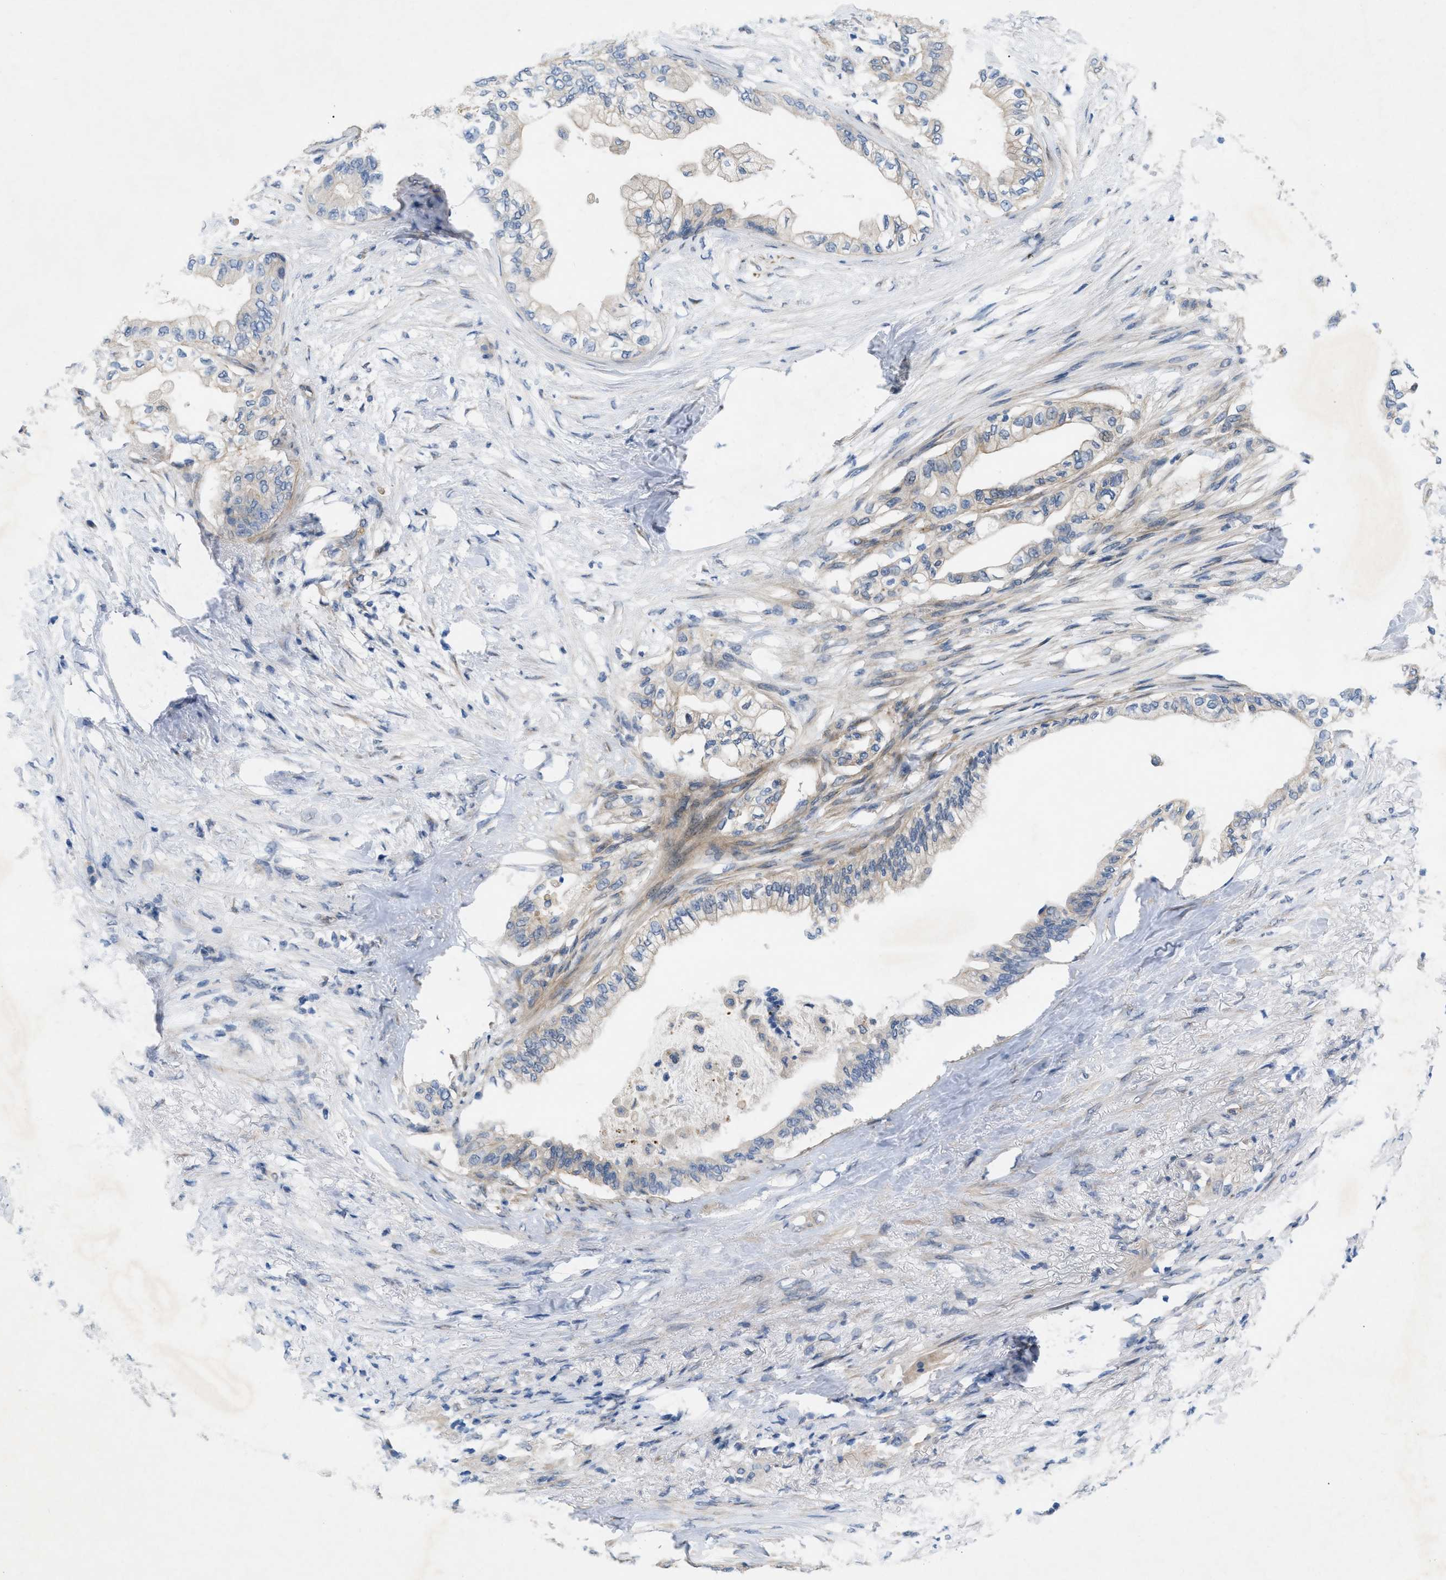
{"staining": {"intensity": "negative", "quantity": "none", "location": "none"}, "tissue": "pancreatic cancer", "cell_type": "Tumor cells", "image_type": "cancer", "snomed": [{"axis": "morphology", "description": "Normal tissue, NOS"}, {"axis": "morphology", "description": "Adenocarcinoma, NOS"}, {"axis": "topography", "description": "Pancreas"}, {"axis": "topography", "description": "Duodenum"}], "caption": "There is no significant expression in tumor cells of adenocarcinoma (pancreatic).", "gene": "NDEL1", "patient": {"sex": "female", "age": 60}}